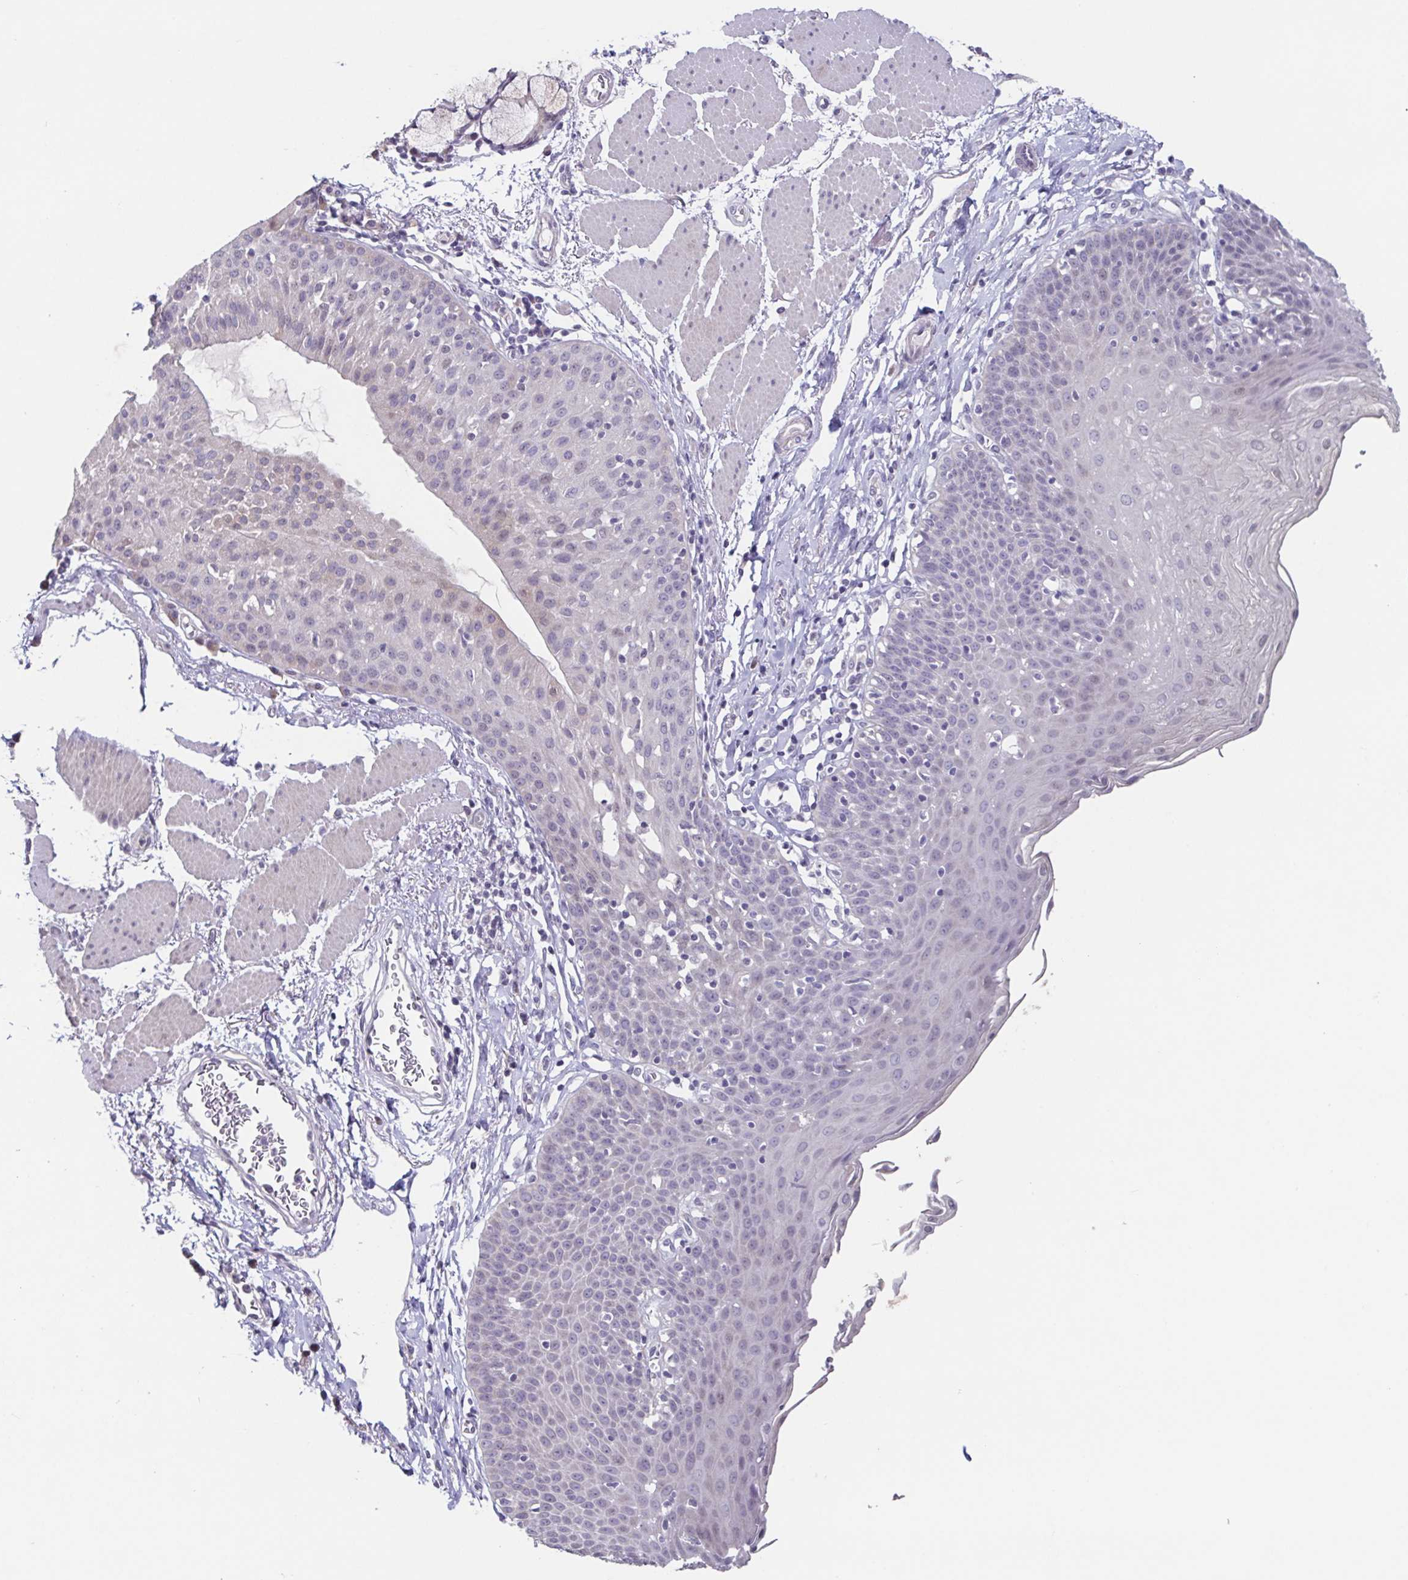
{"staining": {"intensity": "negative", "quantity": "none", "location": "none"}, "tissue": "esophagus", "cell_type": "Squamous epithelial cells", "image_type": "normal", "snomed": [{"axis": "morphology", "description": "Normal tissue, NOS"}, {"axis": "topography", "description": "Esophagus"}], "caption": "Immunohistochemistry micrograph of benign esophagus: esophagus stained with DAB (3,3'-diaminobenzidine) reveals no significant protein expression in squamous epithelial cells. (Brightfield microscopy of DAB (3,3'-diaminobenzidine) immunohistochemistry at high magnification).", "gene": "GHRL", "patient": {"sex": "female", "age": 81}}